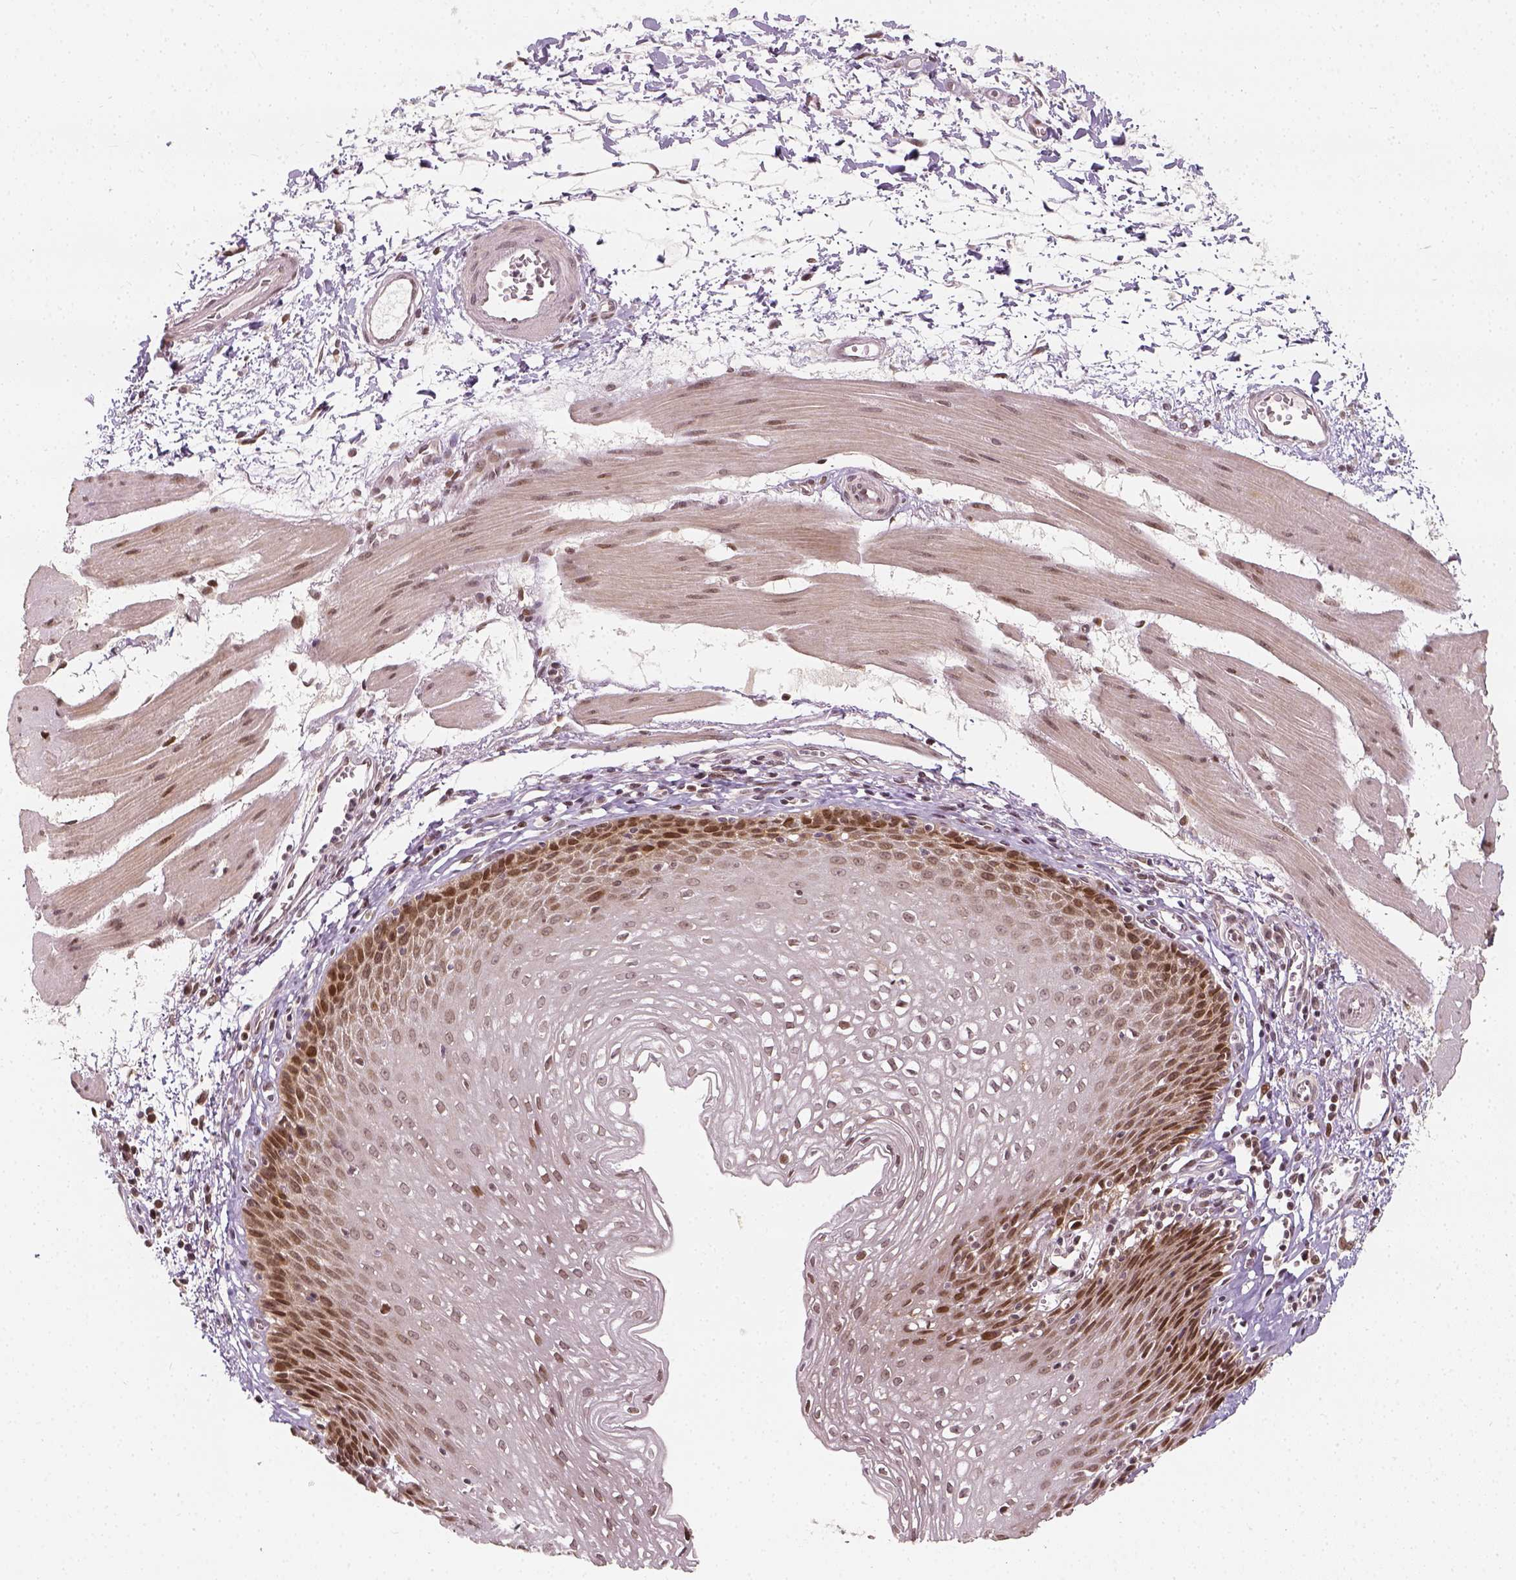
{"staining": {"intensity": "moderate", "quantity": "<25%", "location": "nuclear"}, "tissue": "esophagus", "cell_type": "Squamous epithelial cells", "image_type": "normal", "snomed": [{"axis": "morphology", "description": "Normal tissue, NOS"}, {"axis": "topography", "description": "Esophagus"}], "caption": "Protein expression by IHC shows moderate nuclear expression in about <25% of squamous epithelial cells in normal esophagus.", "gene": "ZMAT3", "patient": {"sex": "female", "age": 64}}